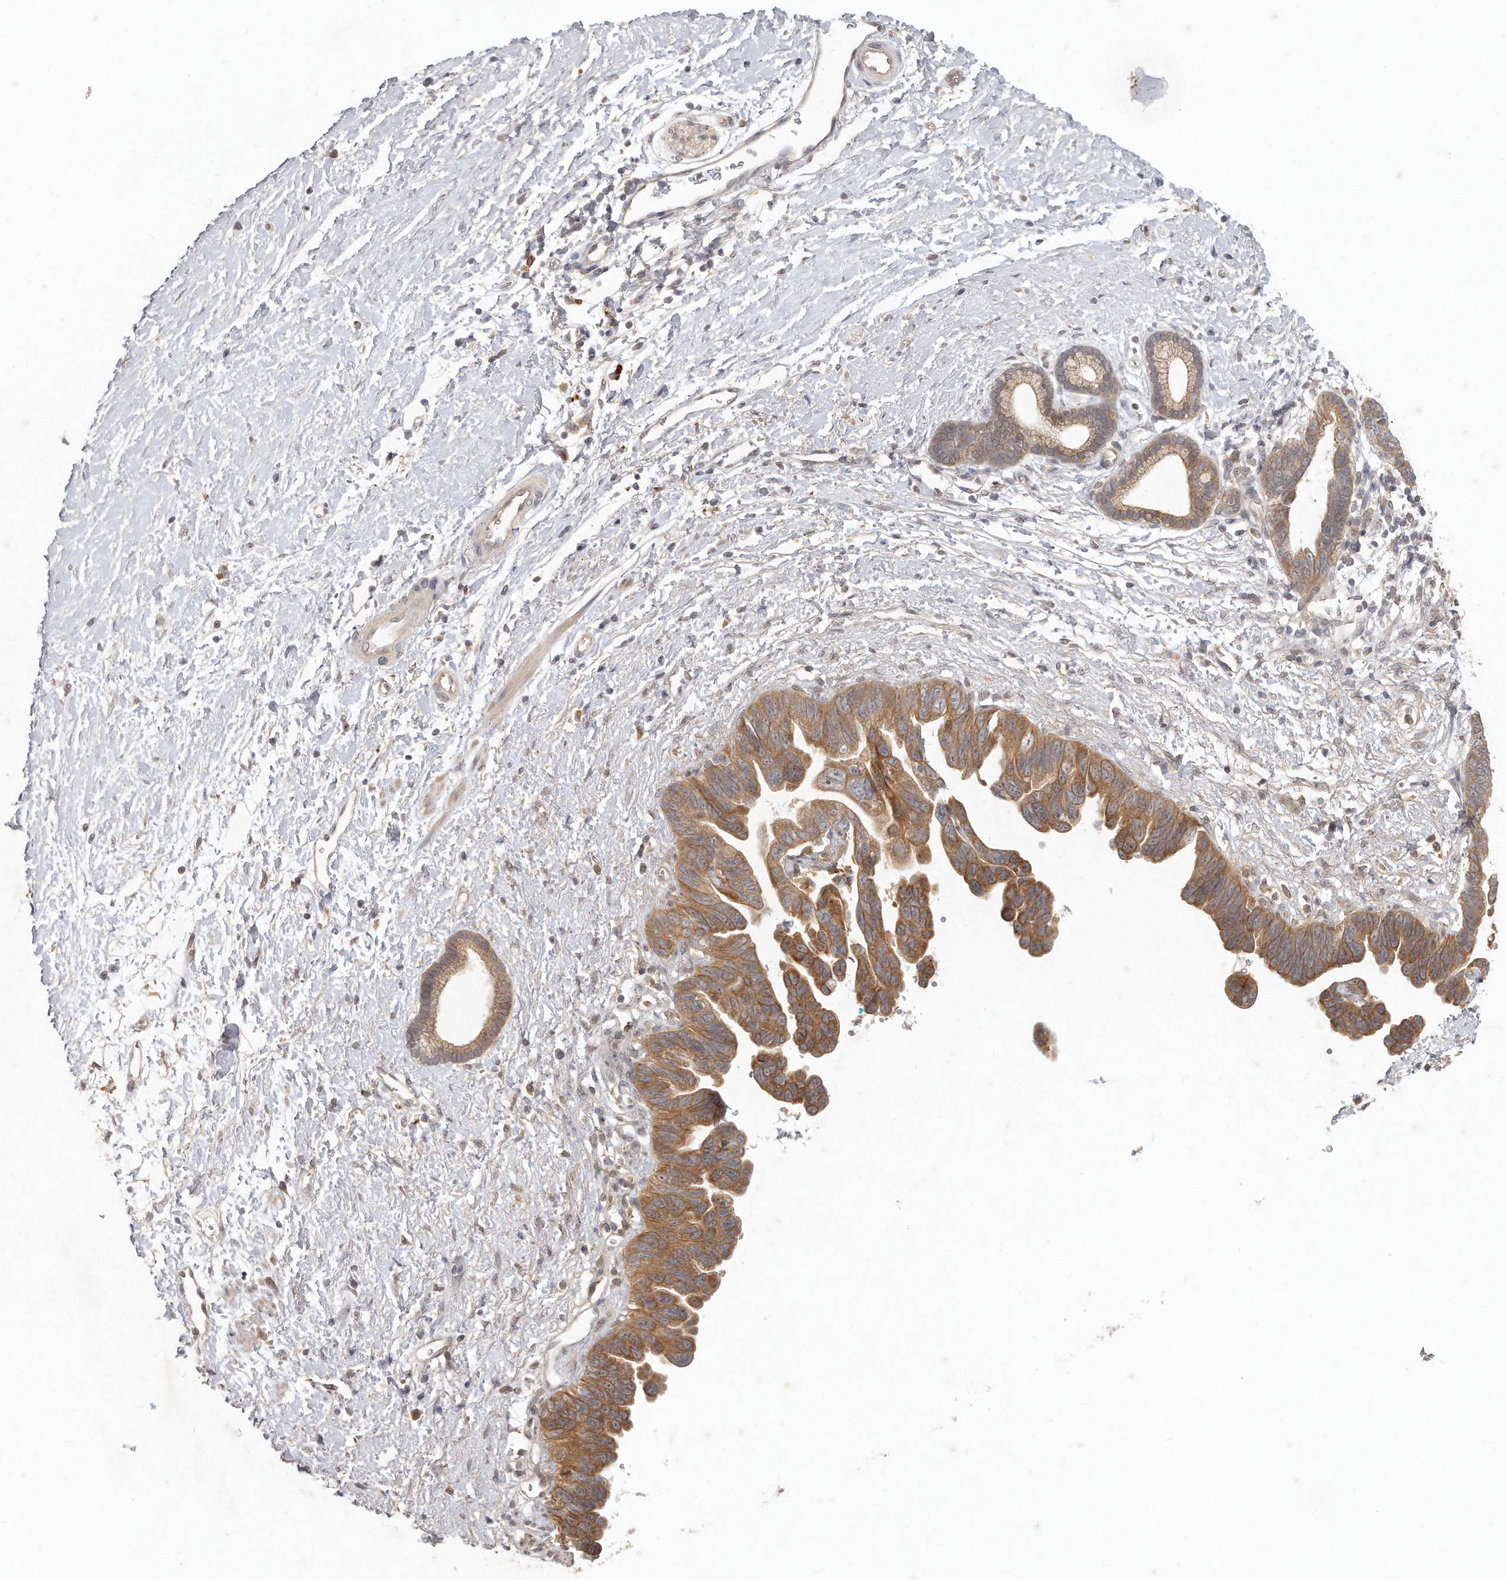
{"staining": {"intensity": "moderate", "quantity": ">75%", "location": "cytoplasmic/membranous"}, "tissue": "pancreatic cancer", "cell_type": "Tumor cells", "image_type": "cancer", "snomed": [{"axis": "morphology", "description": "Adenocarcinoma, NOS"}, {"axis": "topography", "description": "Pancreas"}], "caption": "Pancreatic cancer was stained to show a protein in brown. There is medium levels of moderate cytoplasmic/membranous staining in approximately >75% of tumor cells. The protein is stained brown, and the nuclei are stained in blue (DAB (3,3'-diaminobenzidine) IHC with brightfield microscopy, high magnification).", "gene": "LGALS8", "patient": {"sex": "female", "age": 72}}